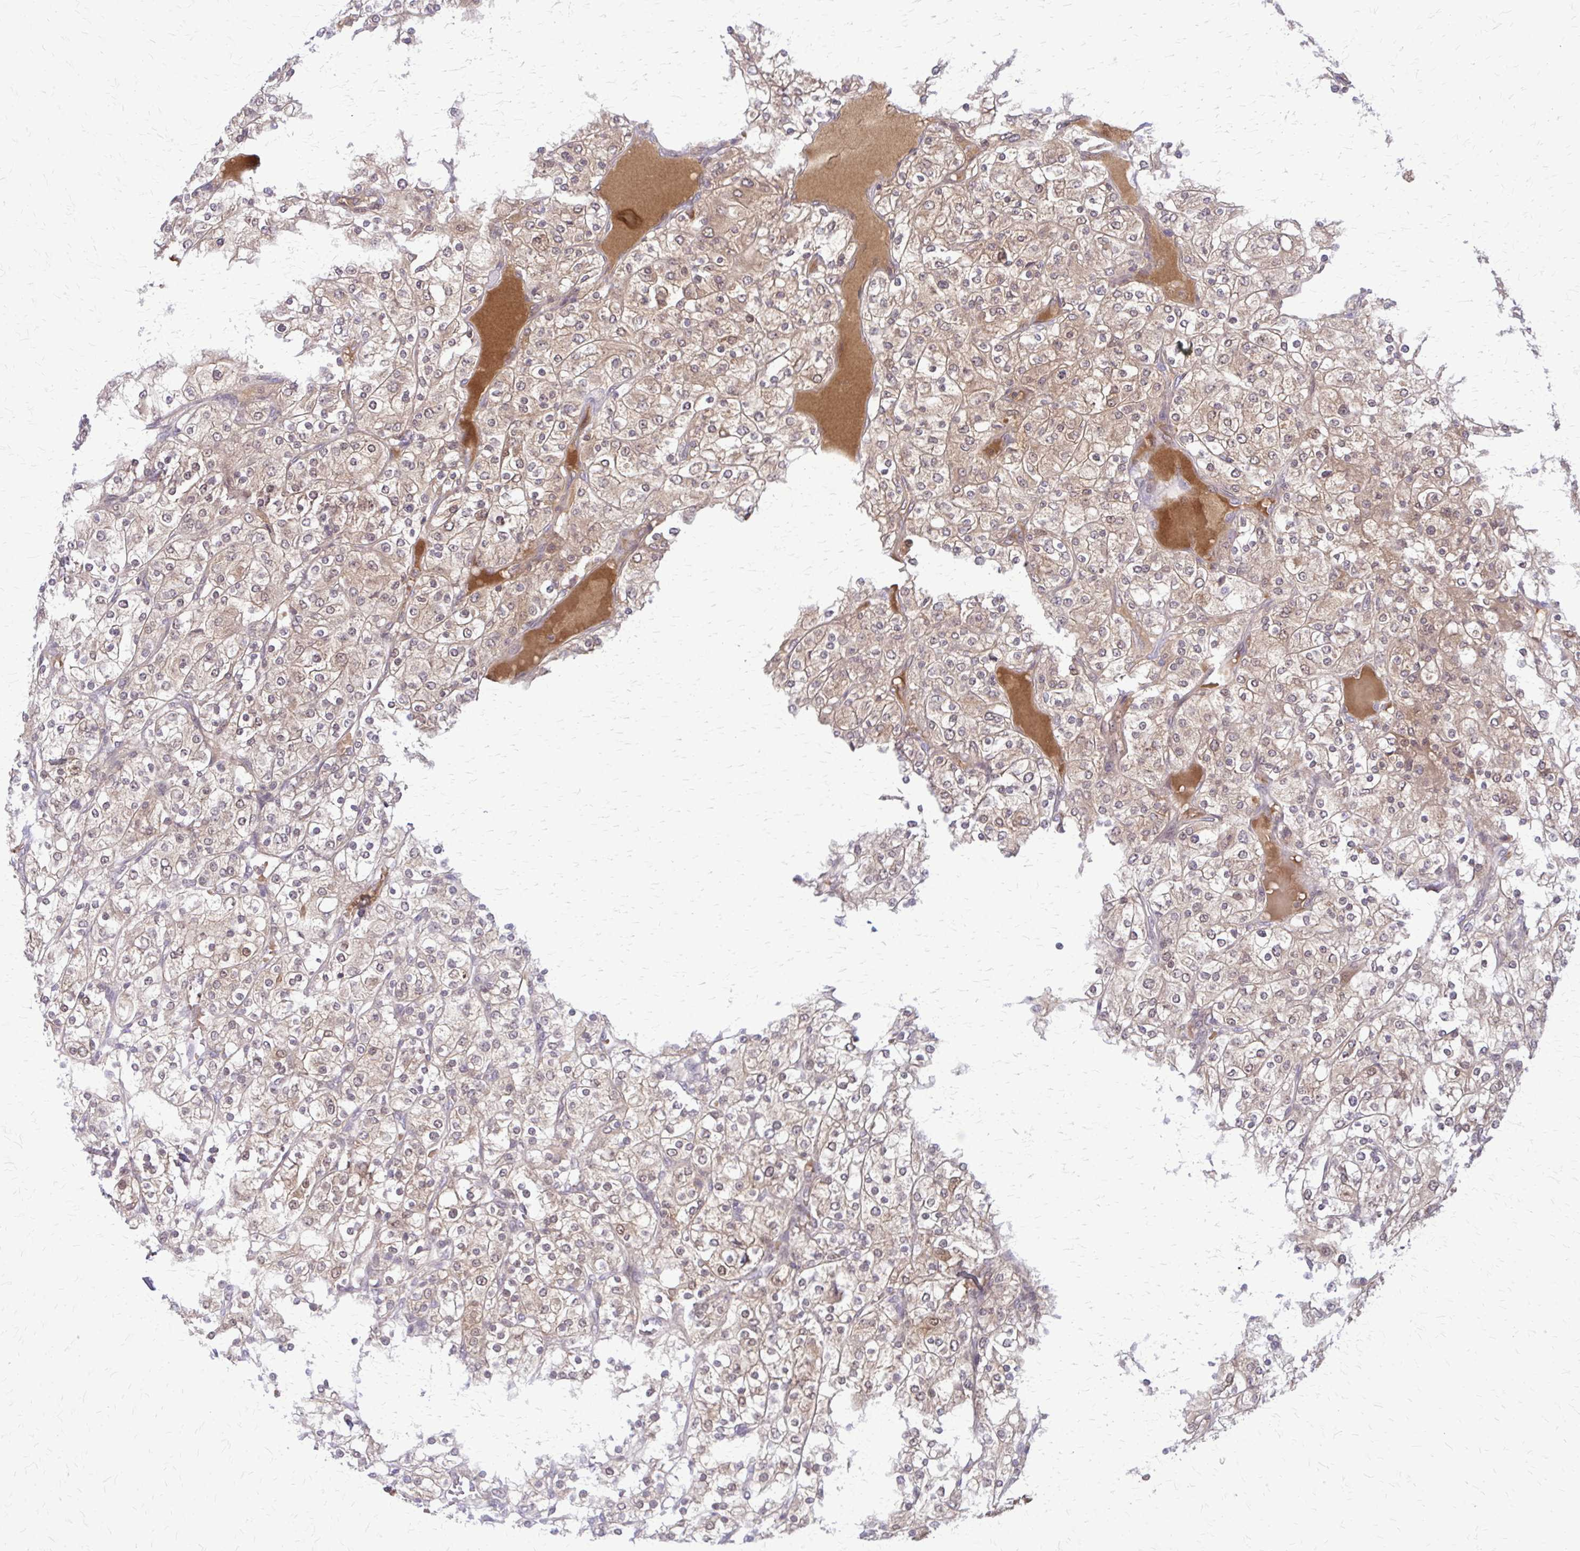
{"staining": {"intensity": "weak", "quantity": ">75%", "location": "cytoplasmic/membranous,nuclear"}, "tissue": "renal cancer", "cell_type": "Tumor cells", "image_type": "cancer", "snomed": [{"axis": "morphology", "description": "Adenocarcinoma, NOS"}, {"axis": "topography", "description": "Kidney"}], "caption": "High-magnification brightfield microscopy of renal cancer stained with DAB (brown) and counterstained with hematoxylin (blue). tumor cells exhibit weak cytoplasmic/membranous and nuclear staining is identified in about>75% of cells.", "gene": "GLRX", "patient": {"sex": "male", "age": 80}}